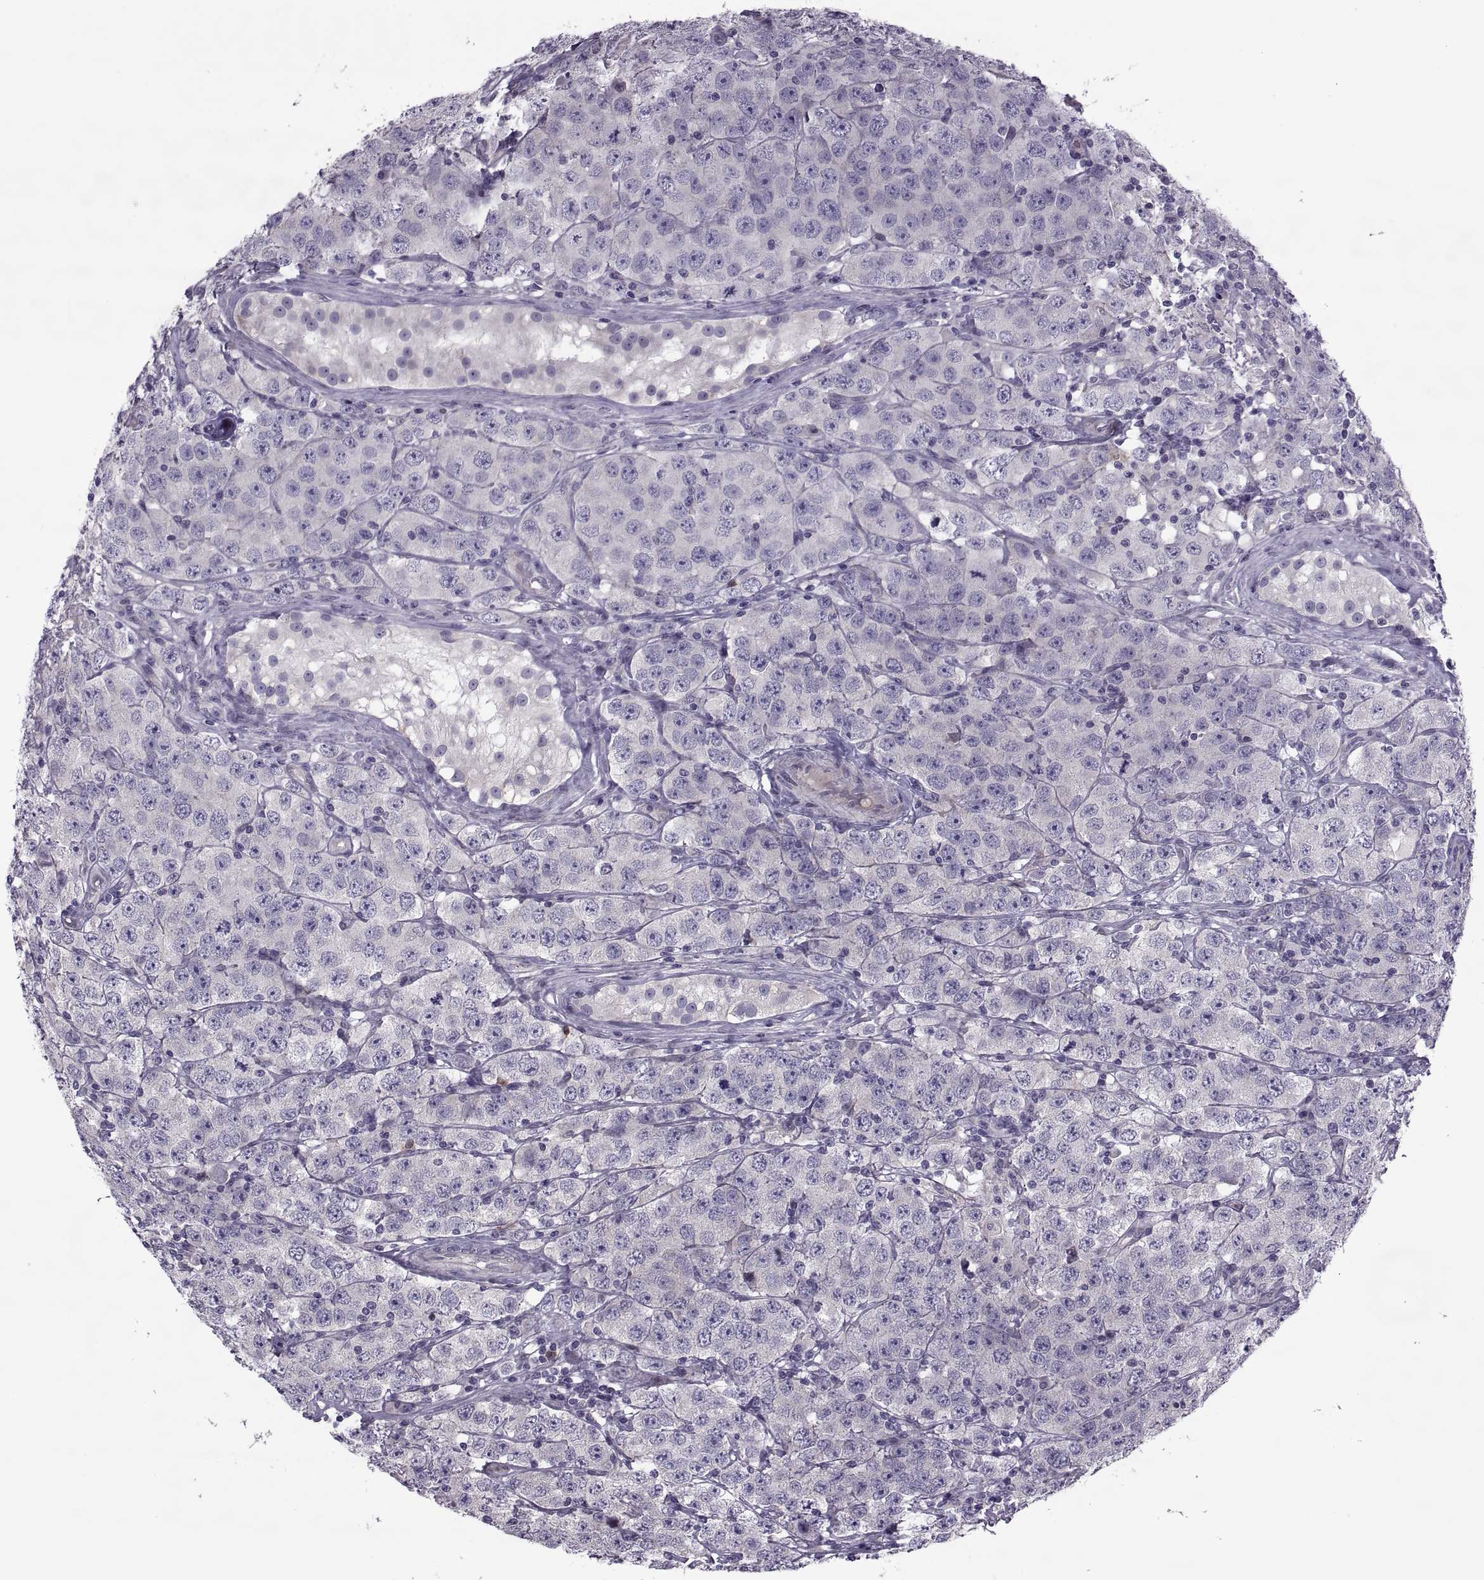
{"staining": {"intensity": "negative", "quantity": "none", "location": "none"}, "tissue": "testis cancer", "cell_type": "Tumor cells", "image_type": "cancer", "snomed": [{"axis": "morphology", "description": "Seminoma, NOS"}, {"axis": "topography", "description": "Testis"}], "caption": "Human seminoma (testis) stained for a protein using immunohistochemistry (IHC) demonstrates no staining in tumor cells.", "gene": "ODF3", "patient": {"sex": "male", "age": 52}}